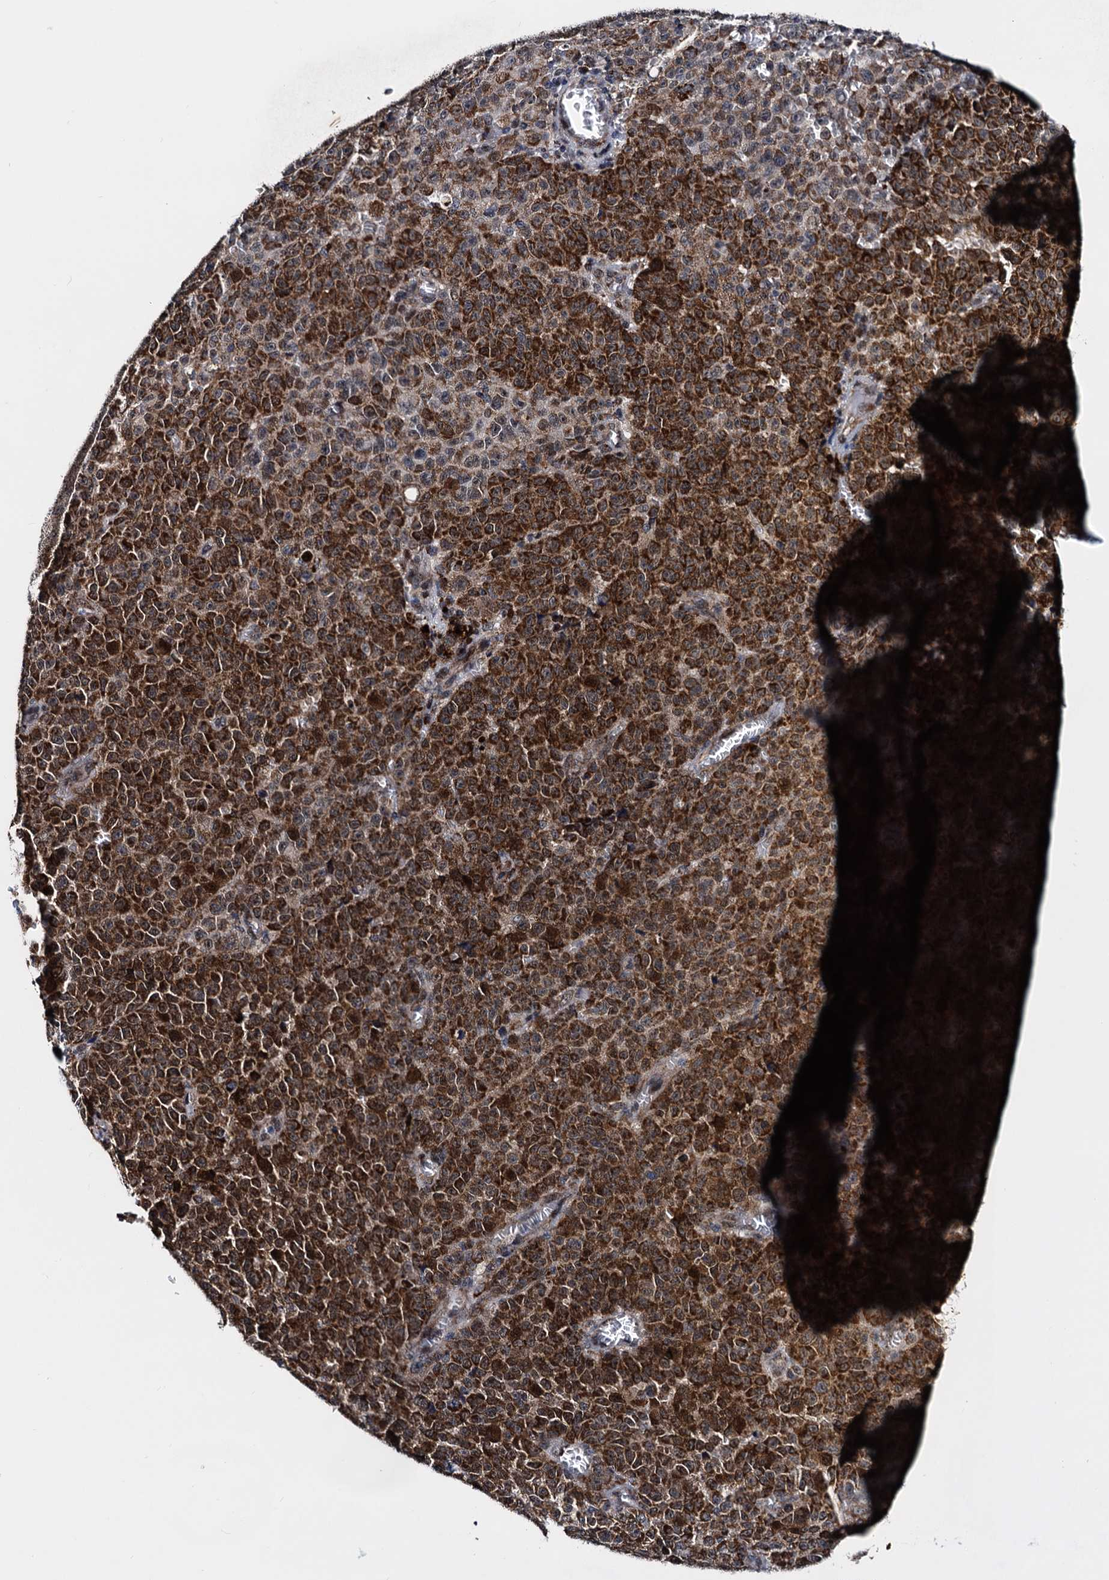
{"staining": {"intensity": "strong", "quantity": ">75%", "location": "cytoplasmic/membranous"}, "tissue": "melanoma", "cell_type": "Tumor cells", "image_type": "cancer", "snomed": [{"axis": "morphology", "description": "Malignant melanoma, NOS"}, {"axis": "topography", "description": "Skin"}], "caption": "Immunohistochemistry of malignant melanoma reveals high levels of strong cytoplasmic/membranous staining in approximately >75% of tumor cells. Using DAB (brown) and hematoxylin (blue) stains, captured at high magnification using brightfield microscopy.", "gene": "COA4", "patient": {"sex": "female", "age": 82}}